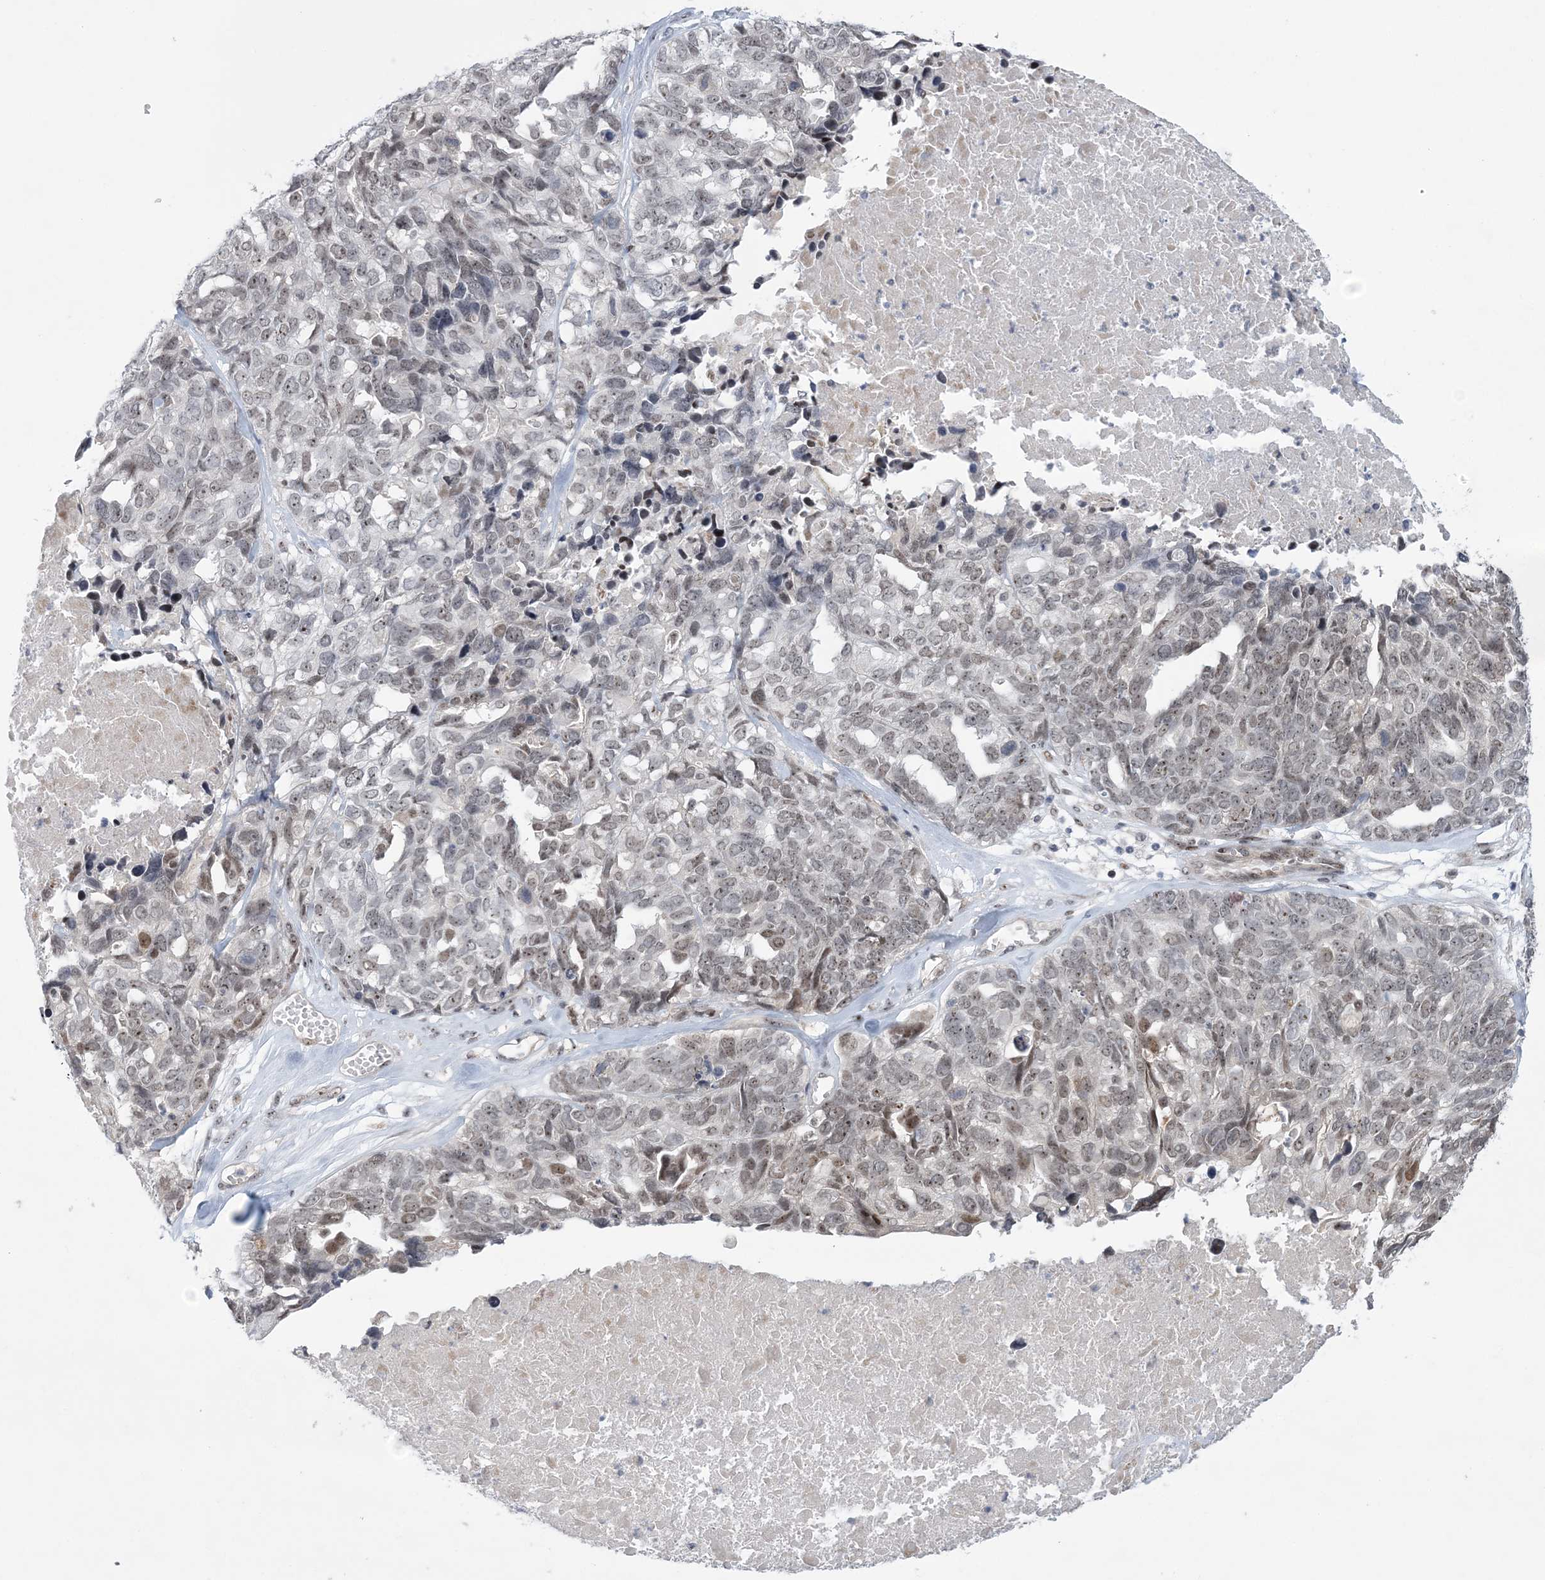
{"staining": {"intensity": "weak", "quantity": ">75%", "location": "nuclear"}, "tissue": "ovarian cancer", "cell_type": "Tumor cells", "image_type": "cancer", "snomed": [{"axis": "morphology", "description": "Cystadenocarcinoma, serous, NOS"}, {"axis": "topography", "description": "Ovary"}], "caption": "High-power microscopy captured an IHC histopathology image of ovarian cancer (serous cystadenocarcinoma), revealing weak nuclear staining in about >75% of tumor cells.", "gene": "HOMEZ", "patient": {"sex": "female", "age": 79}}